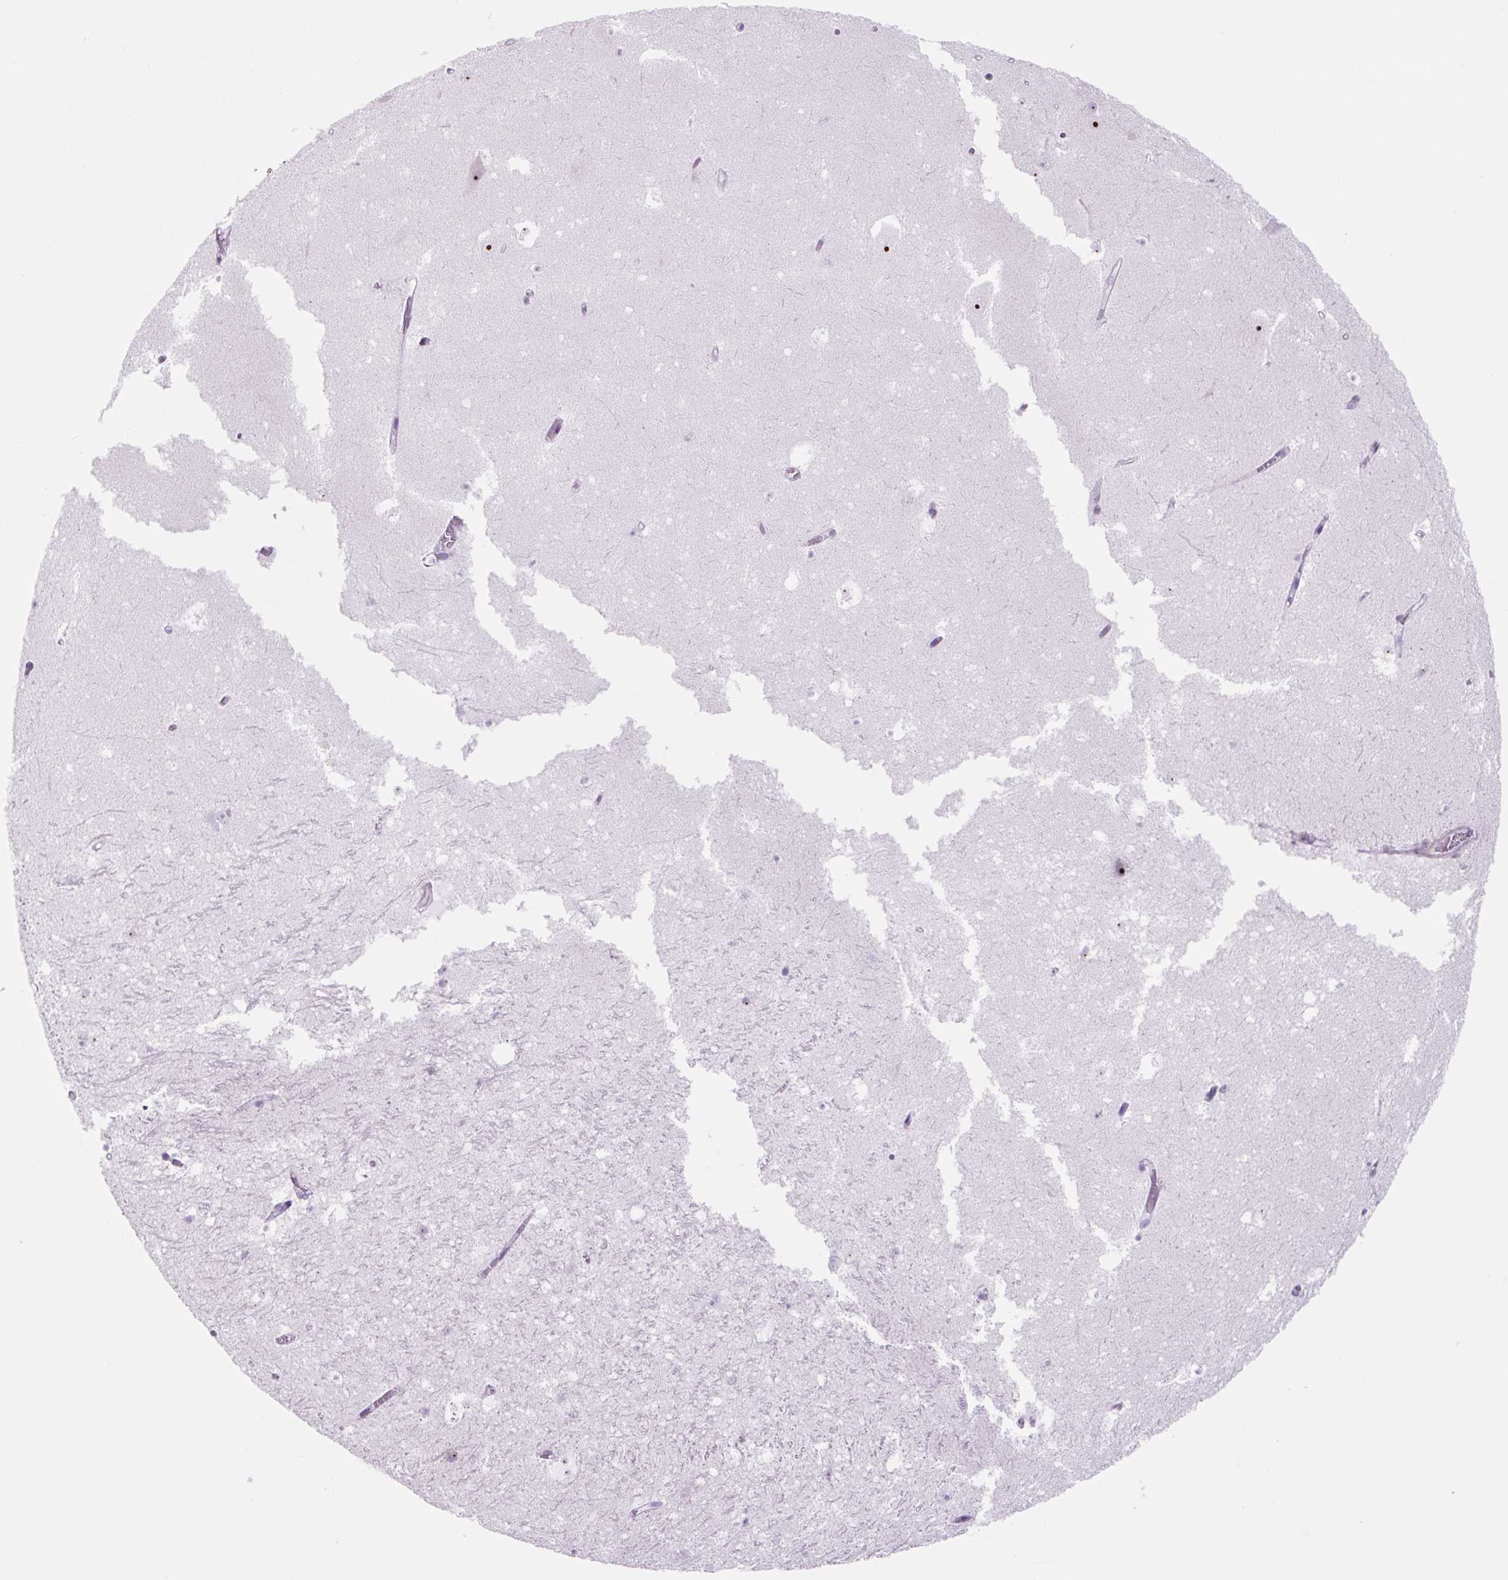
{"staining": {"intensity": "negative", "quantity": "none", "location": "none"}, "tissue": "hippocampus", "cell_type": "Glial cells", "image_type": "normal", "snomed": [{"axis": "morphology", "description": "Normal tissue, NOS"}, {"axis": "topography", "description": "Hippocampus"}], "caption": "Immunohistochemical staining of normal human hippocampus displays no significant expression in glial cells. The staining is performed using DAB (3,3'-diaminobenzidine) brown chromogen with nuclei counter-stained in using hematoxylin.", "gene": "RRS1", "patient": {"sex": "female", "age": 42}}